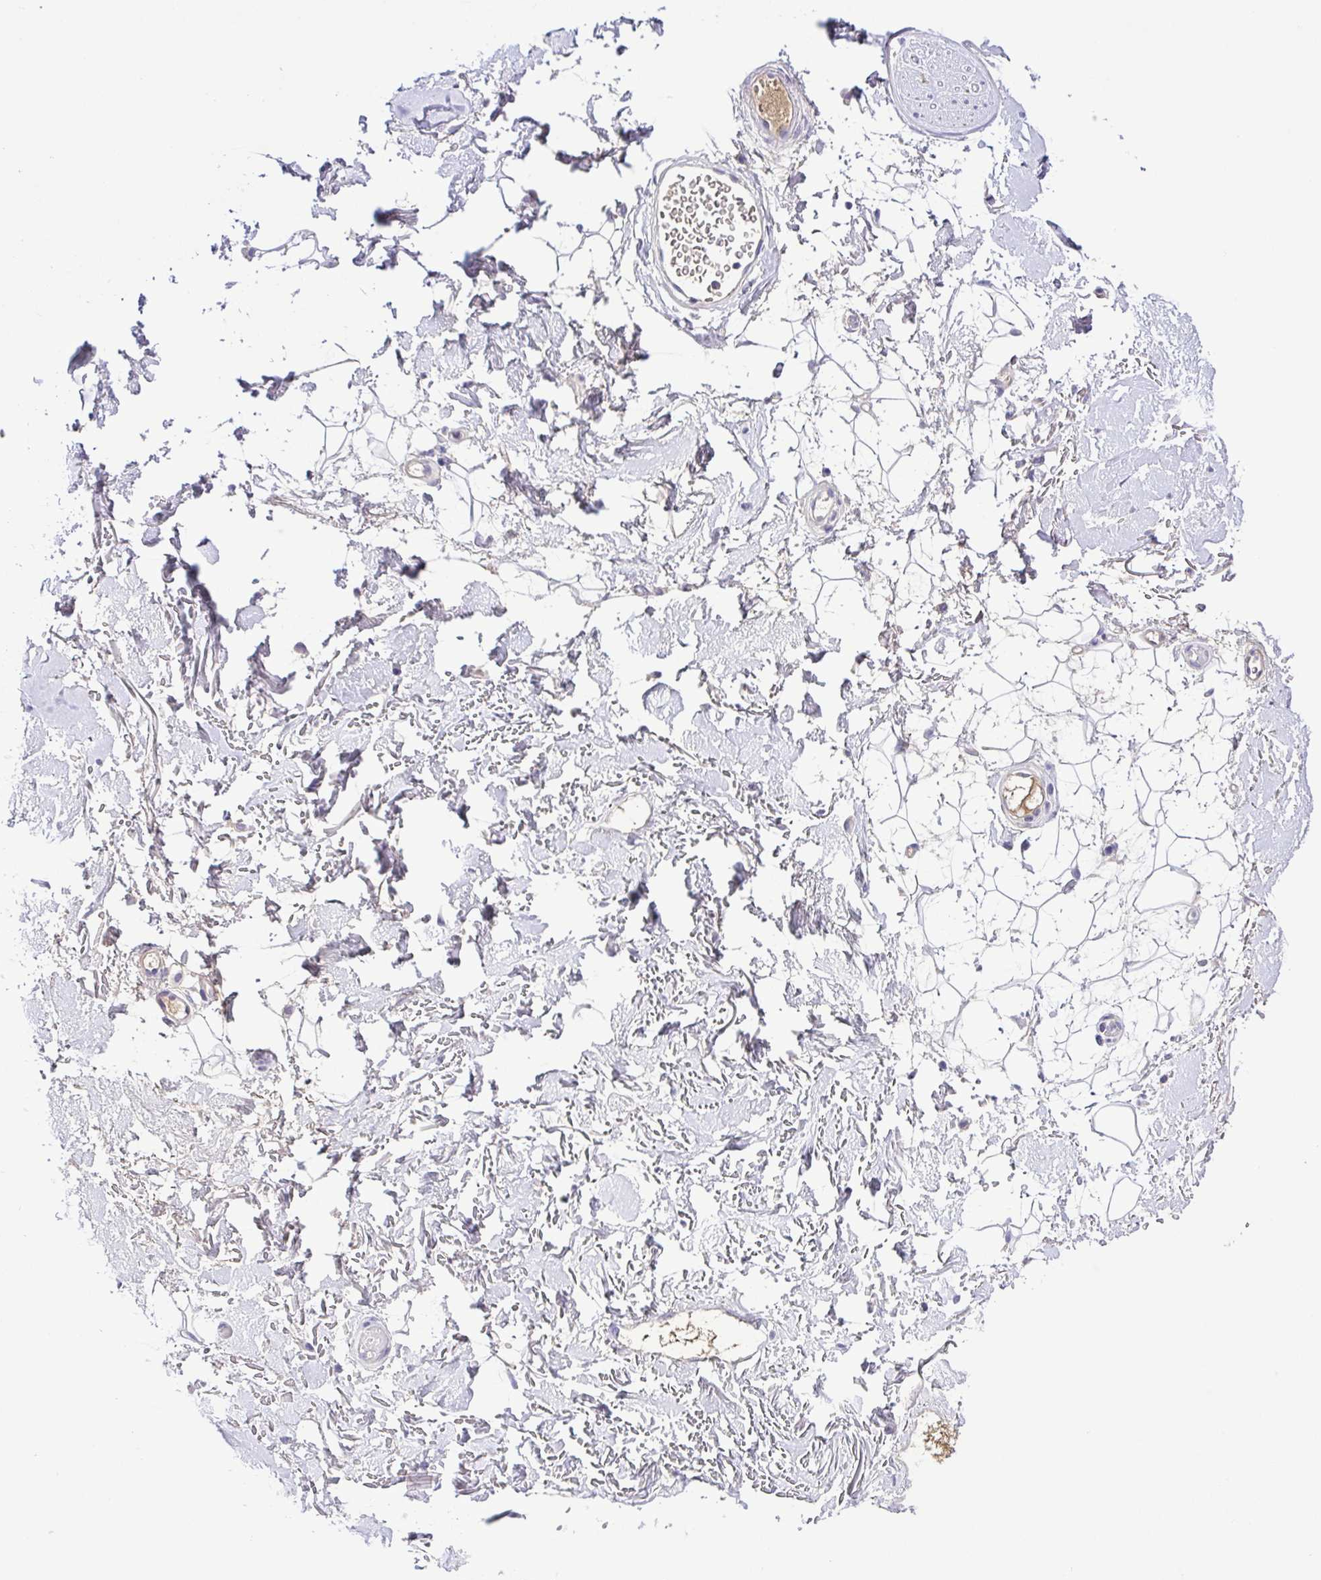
{"staining": {"intensity": "negative", "quantity": "none", "location": "none"}, "tissue": "adipose tissue", "cell_type": "Adipocytes", "image_type": "normal", "snomed": [{"axis": "morphology", "description": "Normal tissue, NOS"}, {"axis": "topography", "description": "Anal"}, {"axis": "topography", "description": "Peripheral nerve tissue"}], "caption": "IHC micrograph of normal adipose tissue stained for a protein (brown), which reveals no staining in adipocytes. (Stains: DAB (3,3'-diaminobenzidine) IHC with hematoxylin counter stain, Microscopy: brightfield microscopy at high magnification).", "gene": "IGFL1", "patient": {"sex": "male", "age": 78}}